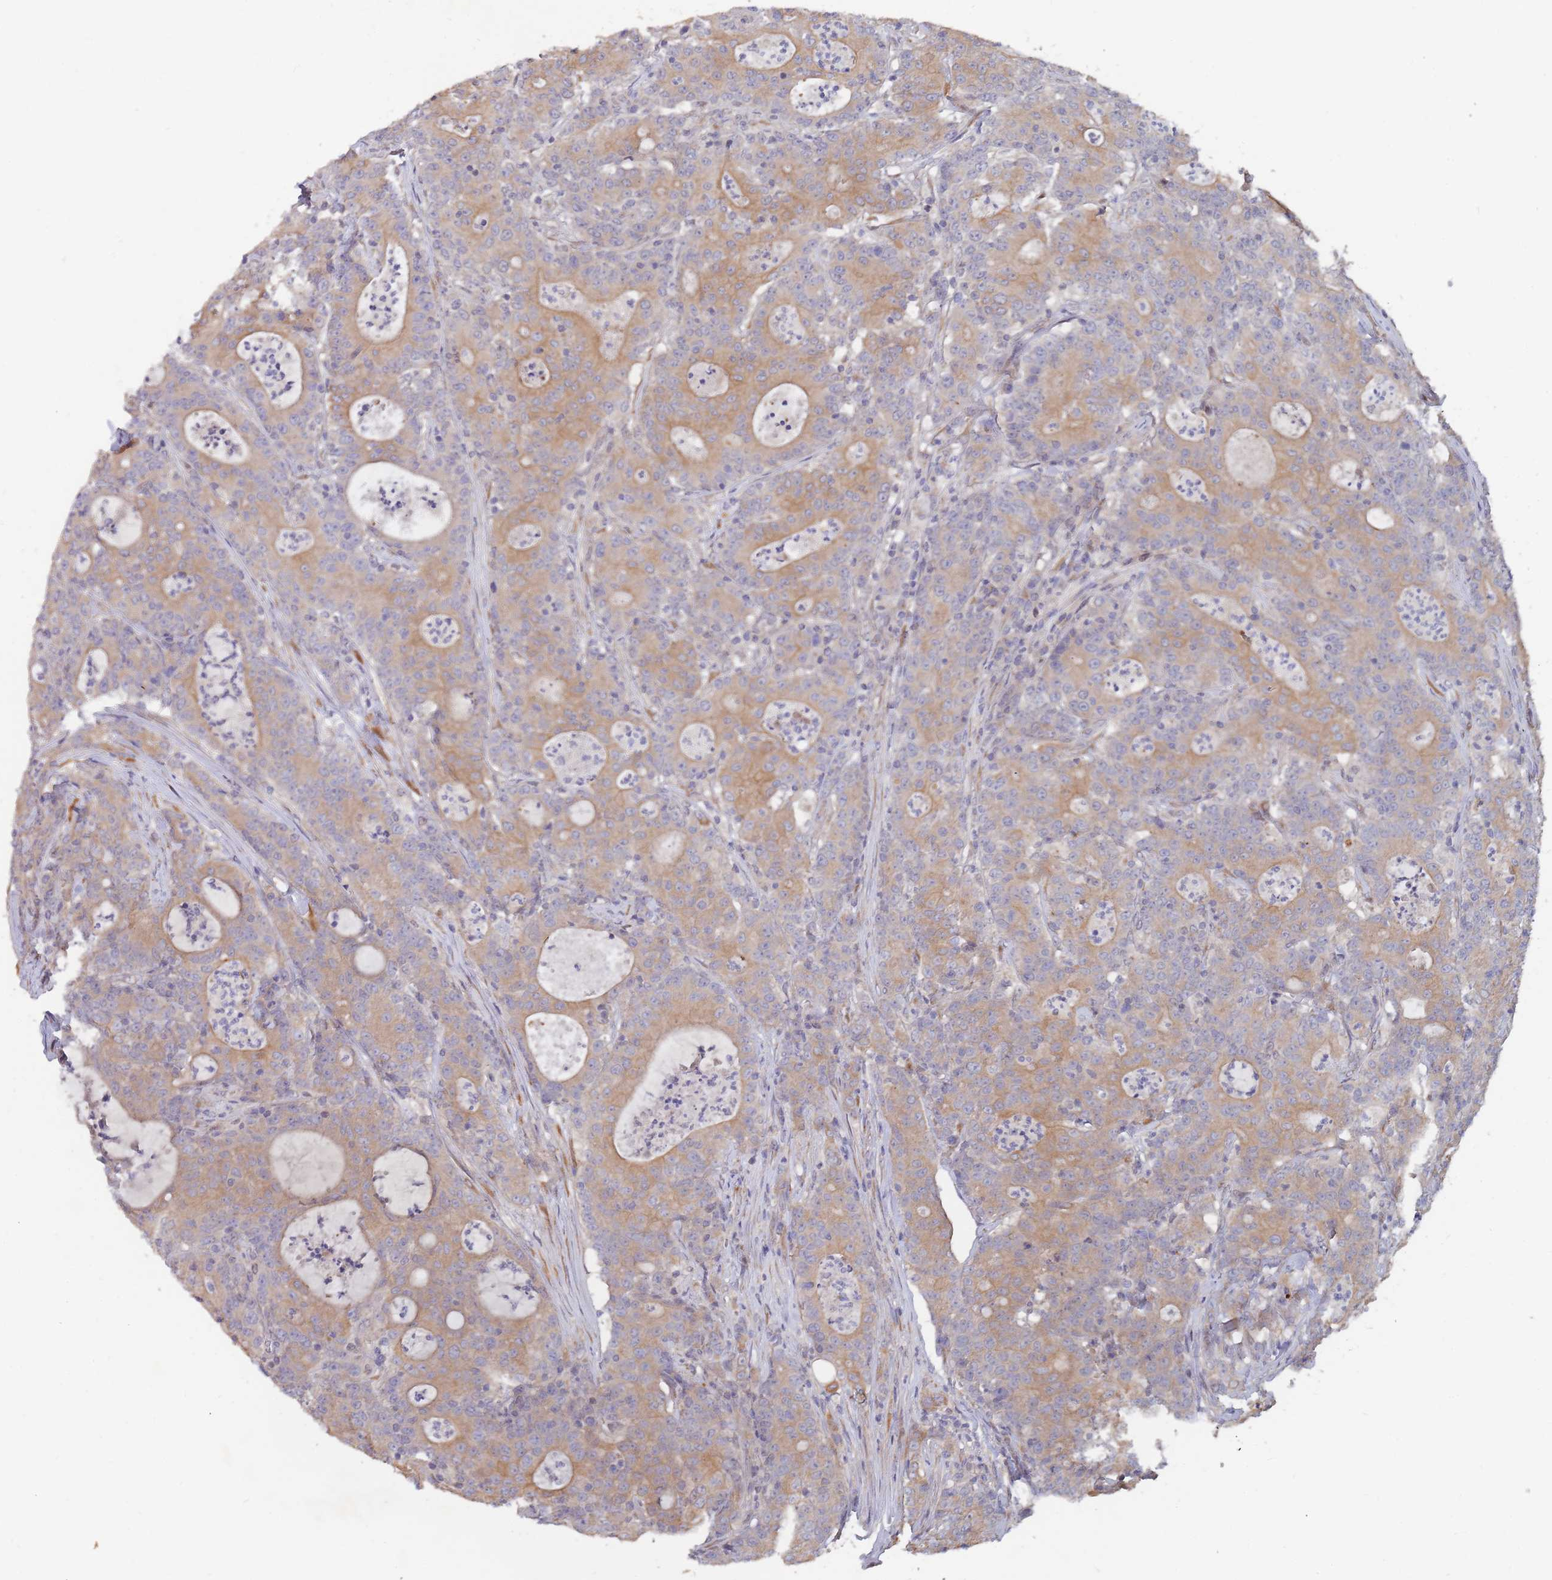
{"staining": {"intensity": "moderate", "quantity": ">75%", "location": "cytoplasmic/membranous"}, "tissue": "colorectal cancer", "cell_type": "Tumor cells", "image_type": "cancer", "snomed": [{"axis": "morphology", "description": "Adenocarcinoma, NOS"}, {"axis": "topography", "description": "Colon"}], "caption": "A micrograph of adenocarcinoma (colorectal) stained for a protein demonstrates moderate cytoplasmic/membranous brown staining in tumor cells.", "gene": "SLC35F5", "patient": {"sex": "male", "age": 83}}